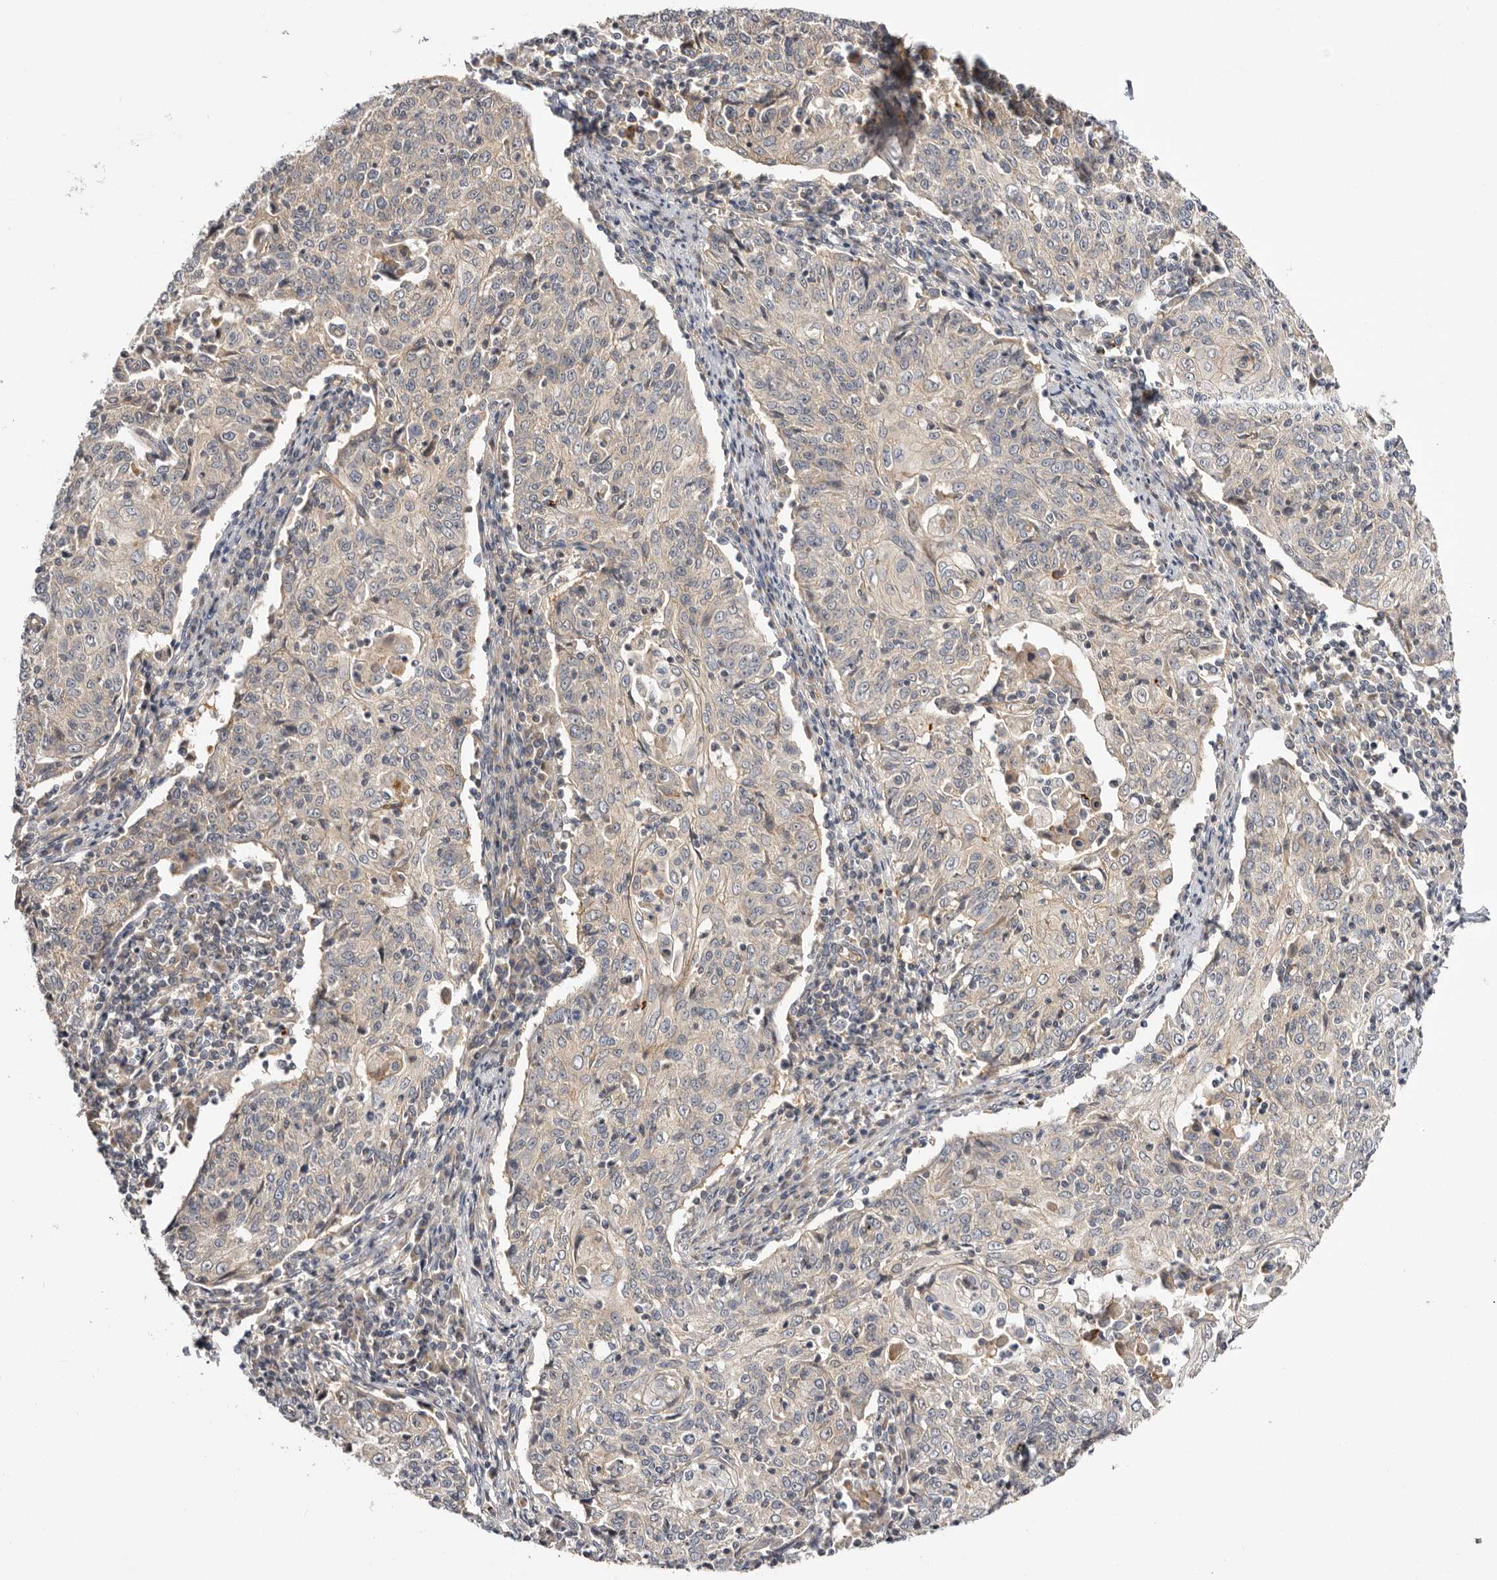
{"staining": {"intensity": "weak", "quantity": "<25%", "location": "cytoplasmic/membranous"}, "tissue": "cervical cancer", "cell_type": "Tumor cells", "image_type": "cancer", "snomed": [{"axis": "morphology", "description": "Squamous cell carcinoma, NOS"}, {"axis": "topography", "description": "Cervix"}], "caption": "This micrograph is of squamous cell carcinoma (cervical) stained with immunohistochemistry (IHC) to label a protein in brown with the nuclei are counter-stained blue. There is no staining in tumor cells.", "gene": "PANK4", "patient": {"sex": "female", "age": 48}}